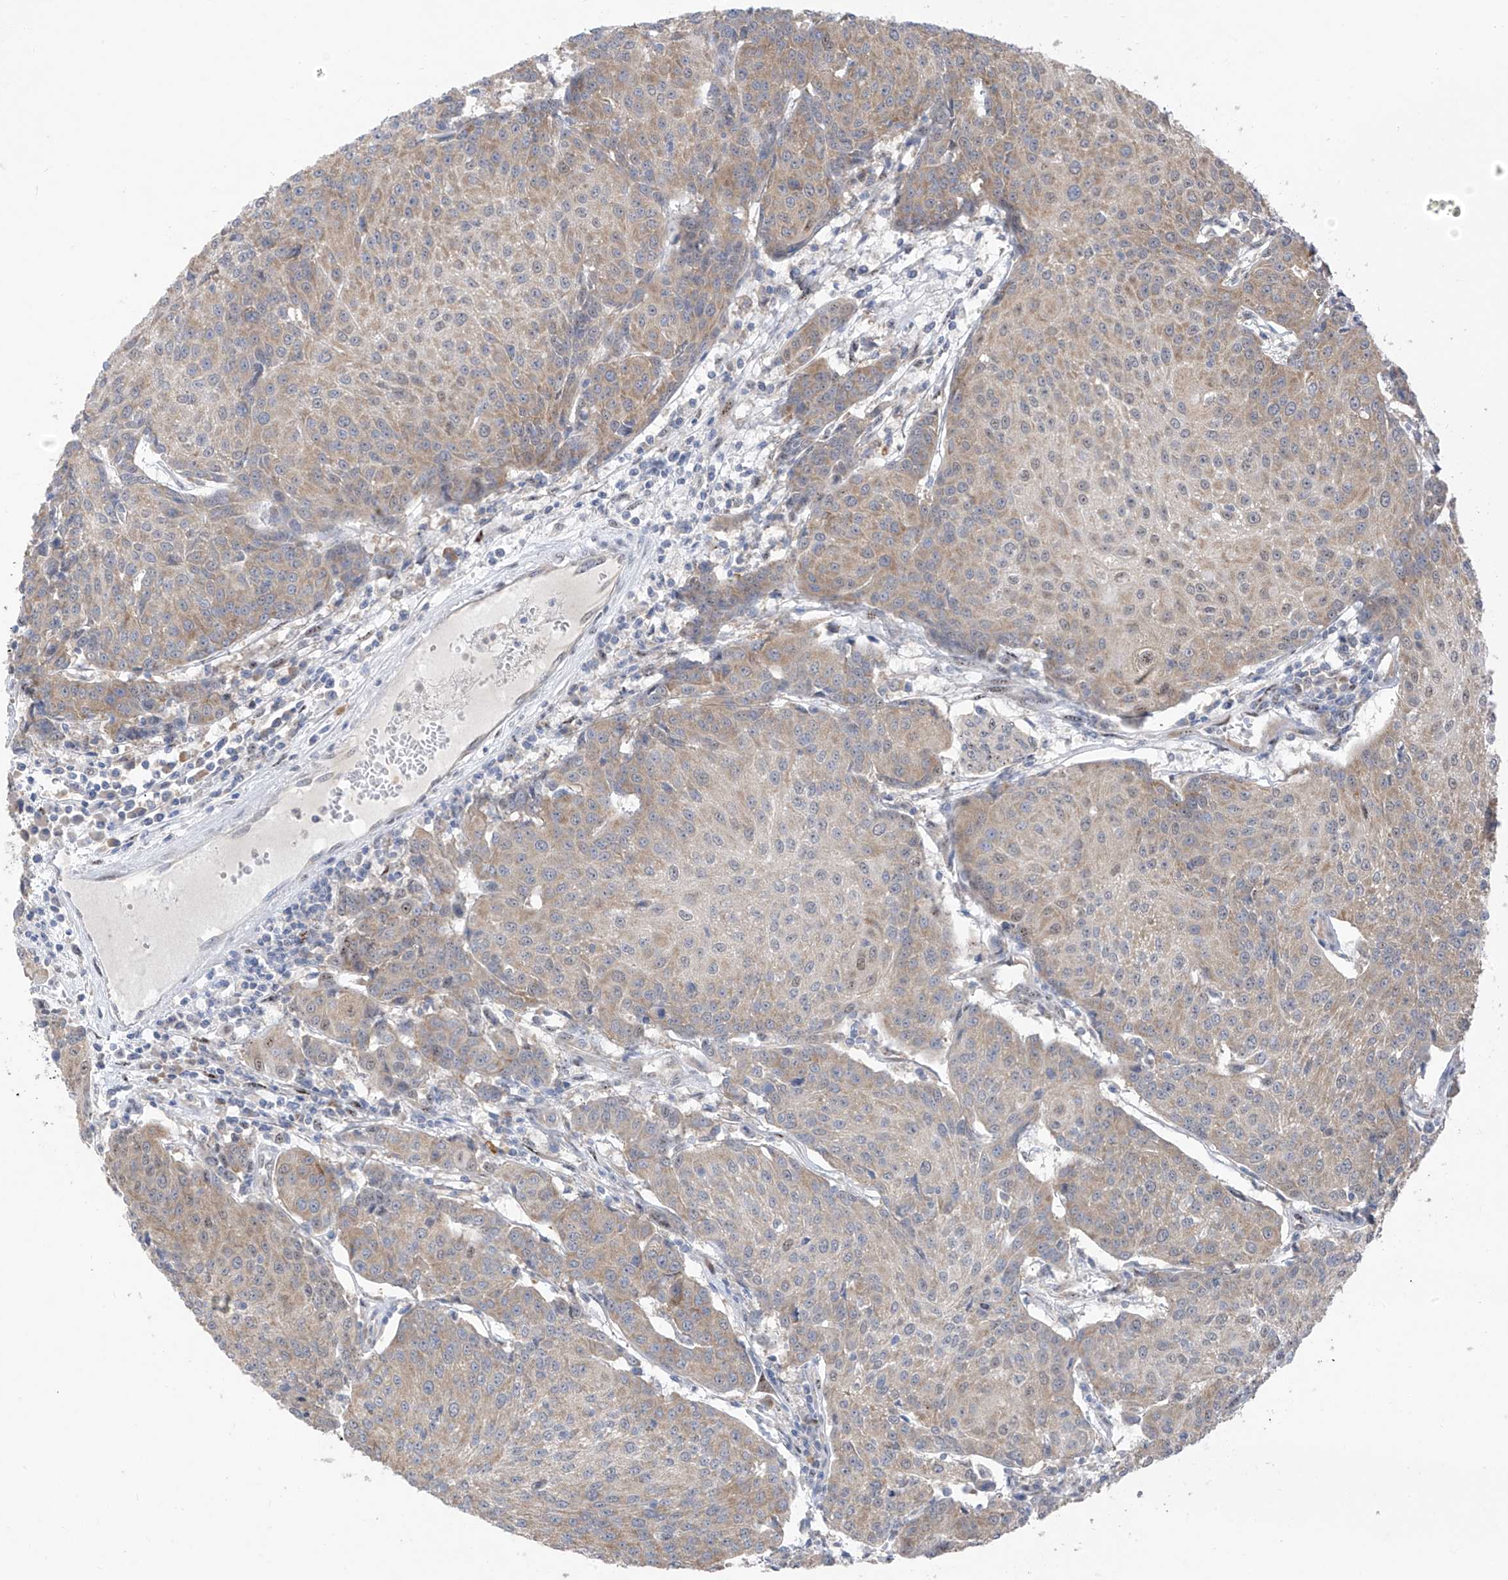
{"staining": {"intensity": "weak", "quantity": "25%-75%", "location": "cytoplasmic/membranous"}, "tissue": "urothelial cancer", "cell_type": "Tumor cells", "image_type": "cancer", "snomed": [{"axis": "morphology", "description": "Urothelial carcinoma, High grade"}, {"axis": "topography", "description": "Urinary bladder"}], "caption": "Human urothelial cancer stained with a brown dye exhibits weak cytoplasmic/membranous positive positivity in approximately 25%-75% of tumor cells.", "gene": "RPL4", "patient": {"sex": "female", "age": 85}}